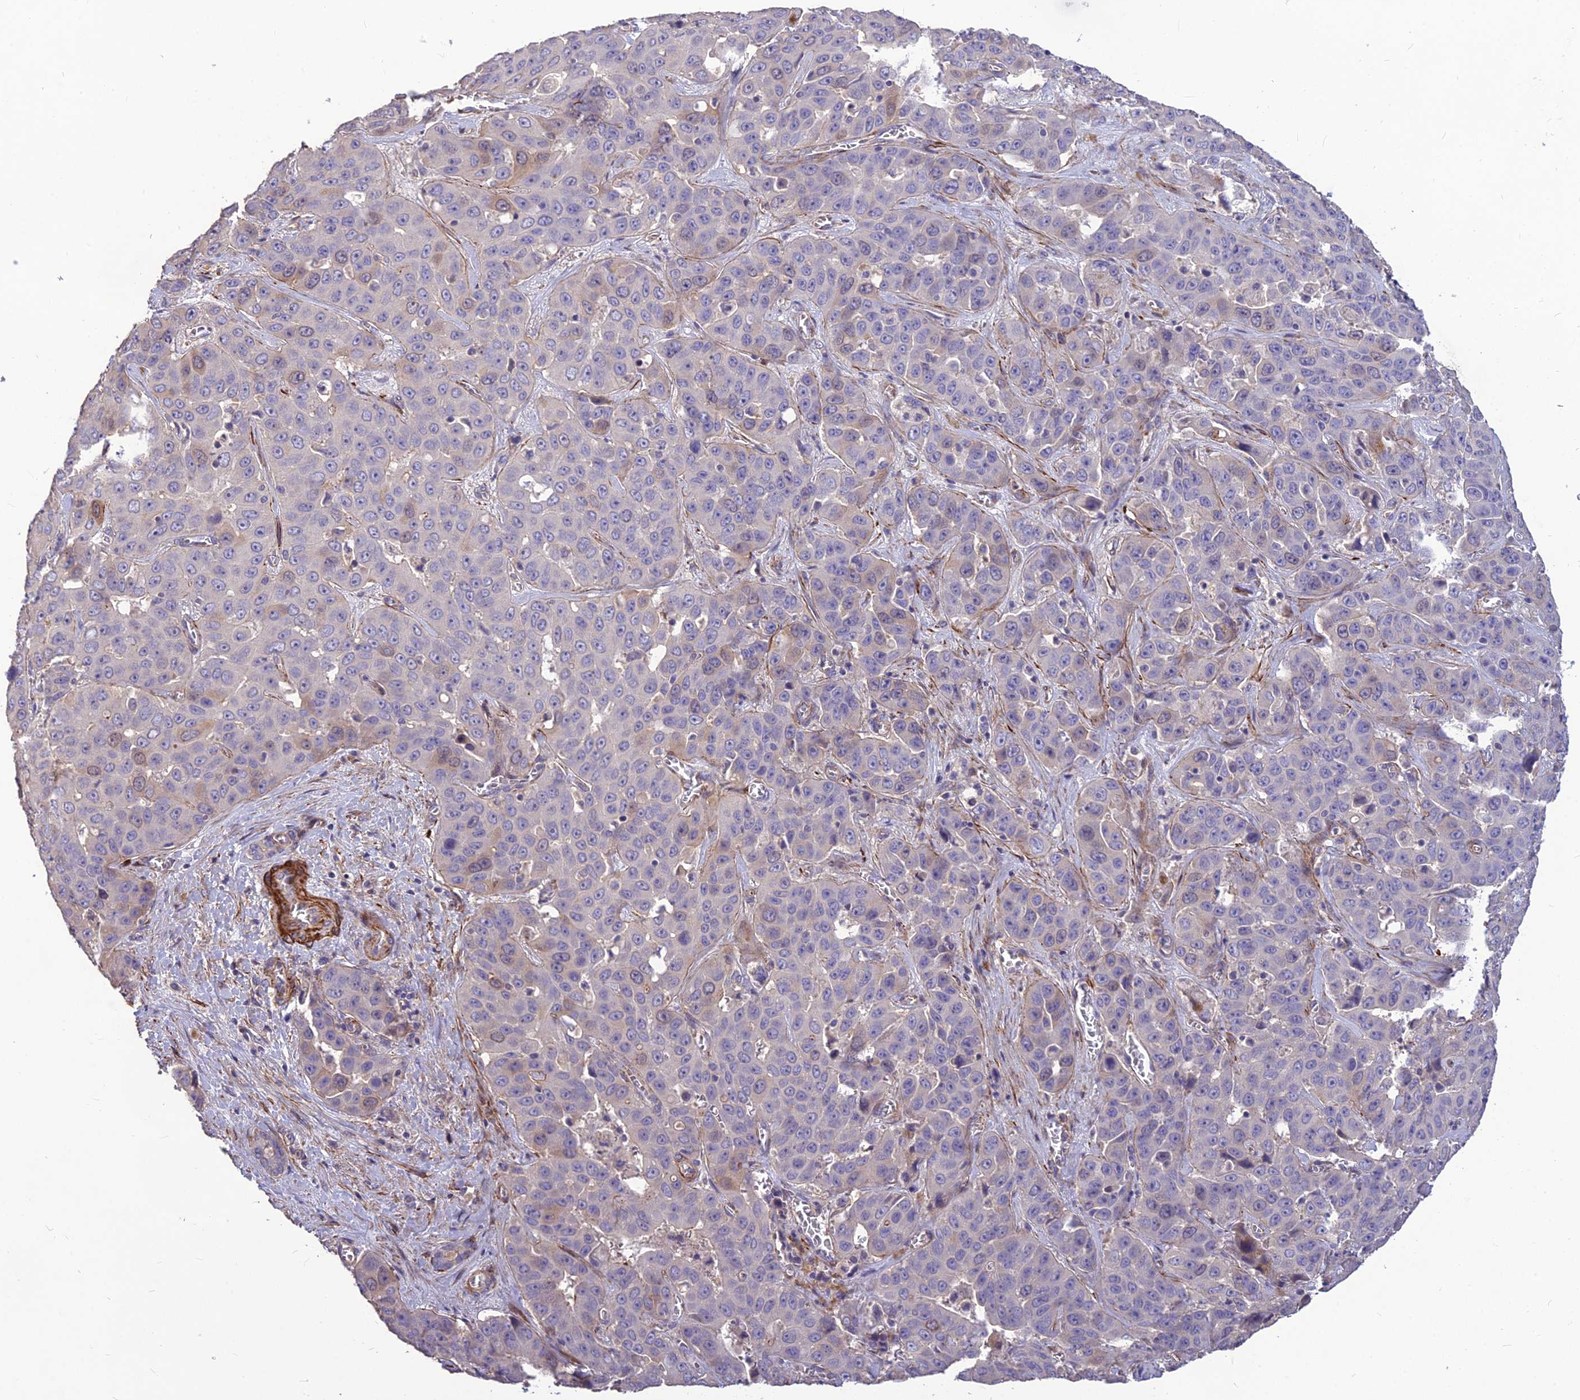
{"staining": {"intensity": "negative", "quantity": "none", "location": "none"}, "tissue": "liver cancer", "cell_type": "Tumor cells", "image_type": "cancer", "snomed": [{"axis": "morphology", "description": "Cholangiocarcinoma"}, {"axis": "topography", "description": "Liver"}], "caption": "Immunohistochemistry (IHC) image of cholangiocarcinoma (liver) stained for a protein (brown), which reveals no expression in tumor cells.", "gene": "CLUH", "patient": {"sex": "female", "age": 52}}